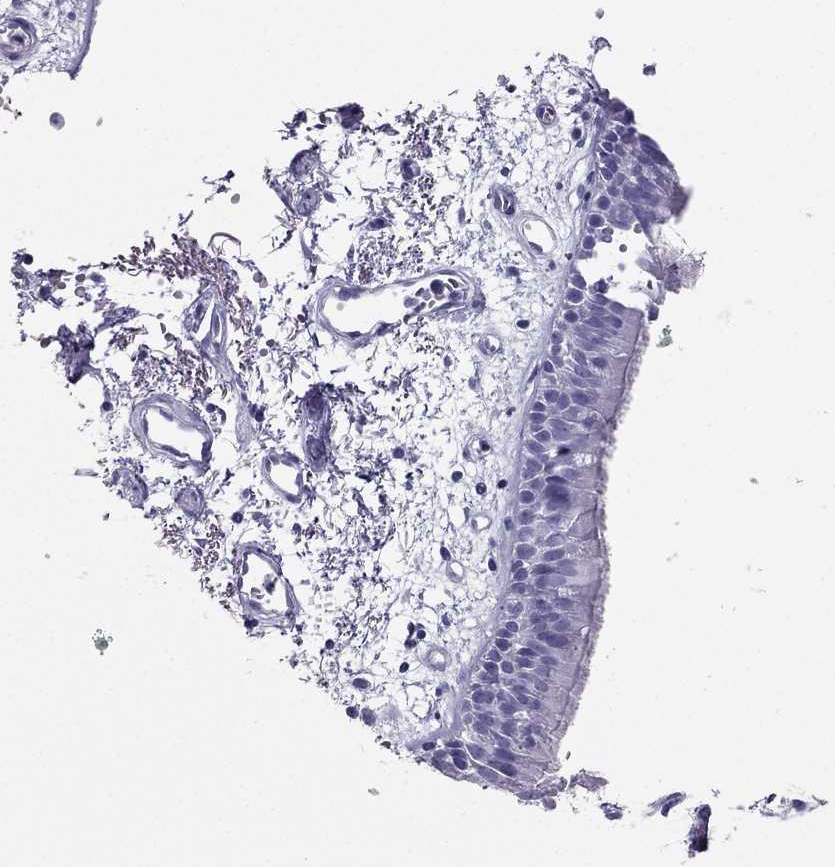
{"staining": {"intensity": "negative", "quantity": "none", "location": "none"}, "tissue": "bronchus", "cell_type": "Respiratory epithelial cells", "image_type": "normal", "snomed": [{"axis": "morphology", "description": "Normal tissue, NOS"}, {"axis": "morphology", "description": "Squamous cell carcinoma, NOS"}, {"axis": "topography", "description": "Cartilage tissue"}, {"axis": "topography", "description": "Bronchus"}, {"axis": "topography", "description": "Lung"}], "caption": "DAB (3,3'-diaminobenzidine) immunohistochemical staining of benign human bronchus displays no significant expression in respiratory epithelial cells. The staining was performed using DAB to visualize the protein expression in brown, while the nuclei were stained in blue with hematoxylin (Magnification: 20x).", "gene": "PDE6A", "patient": {"sex": "male", "age": 66}}